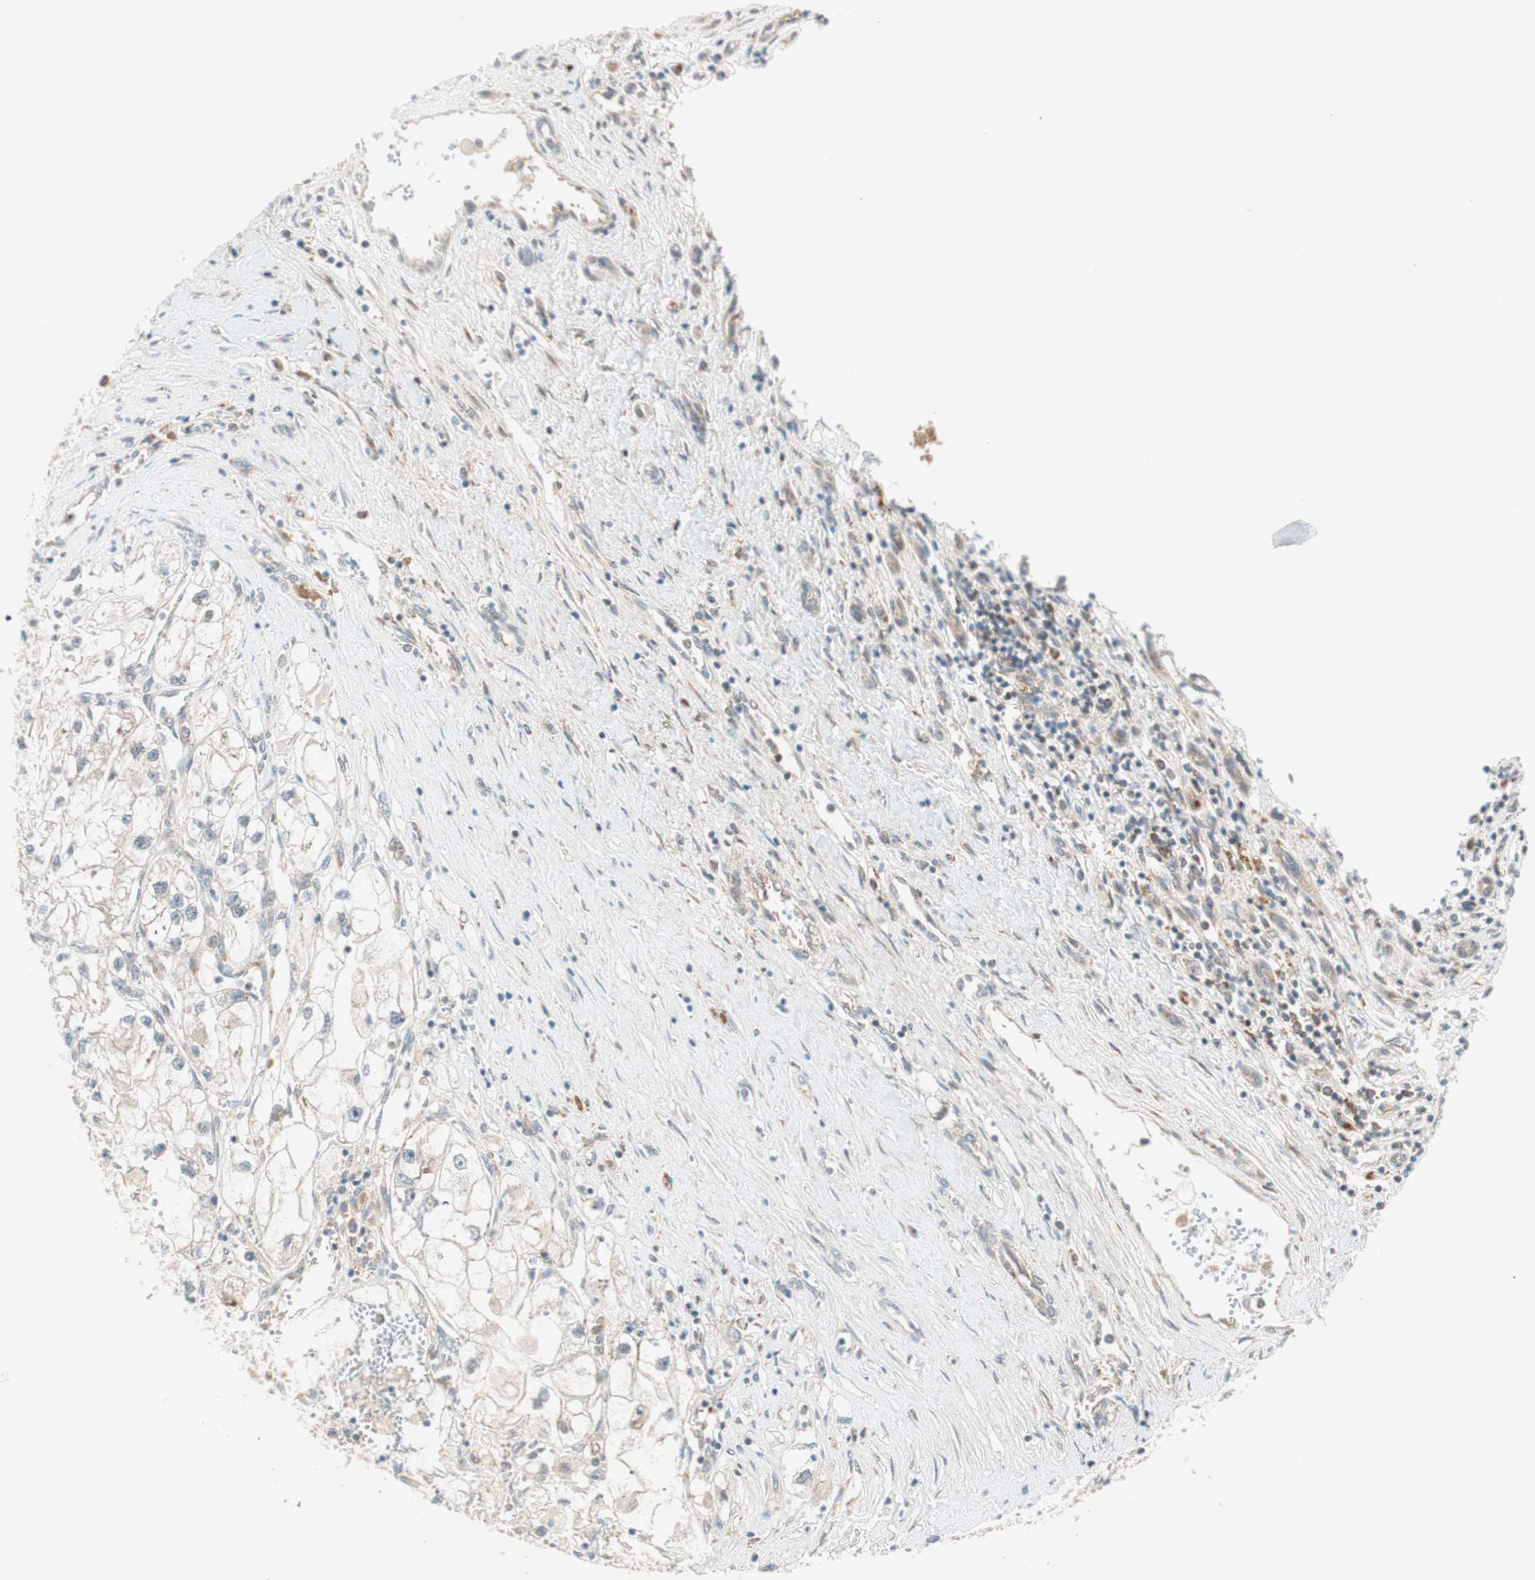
{"staining": {"intensity": "weak", "quantity": ">75%", "location": "cytoplasmic/membranous"}, "tissue": "renal cancer", "cell_type": "Tumor cells", "image_type": "cancer", "snomed": [{"axis": "morphology", "description": "Adenocarcinoma, NOS"}, {"axis": "topography", "description": "Kidney"}], "caption": "Renal cancer (adenocarcinoma) stained with a brown dye shows weak cytoplasmic/membranous positive positivity in approximately >75% of tumor cells.", "gene": "ABI1", "patient": {"sex": "female", "age": 70}}